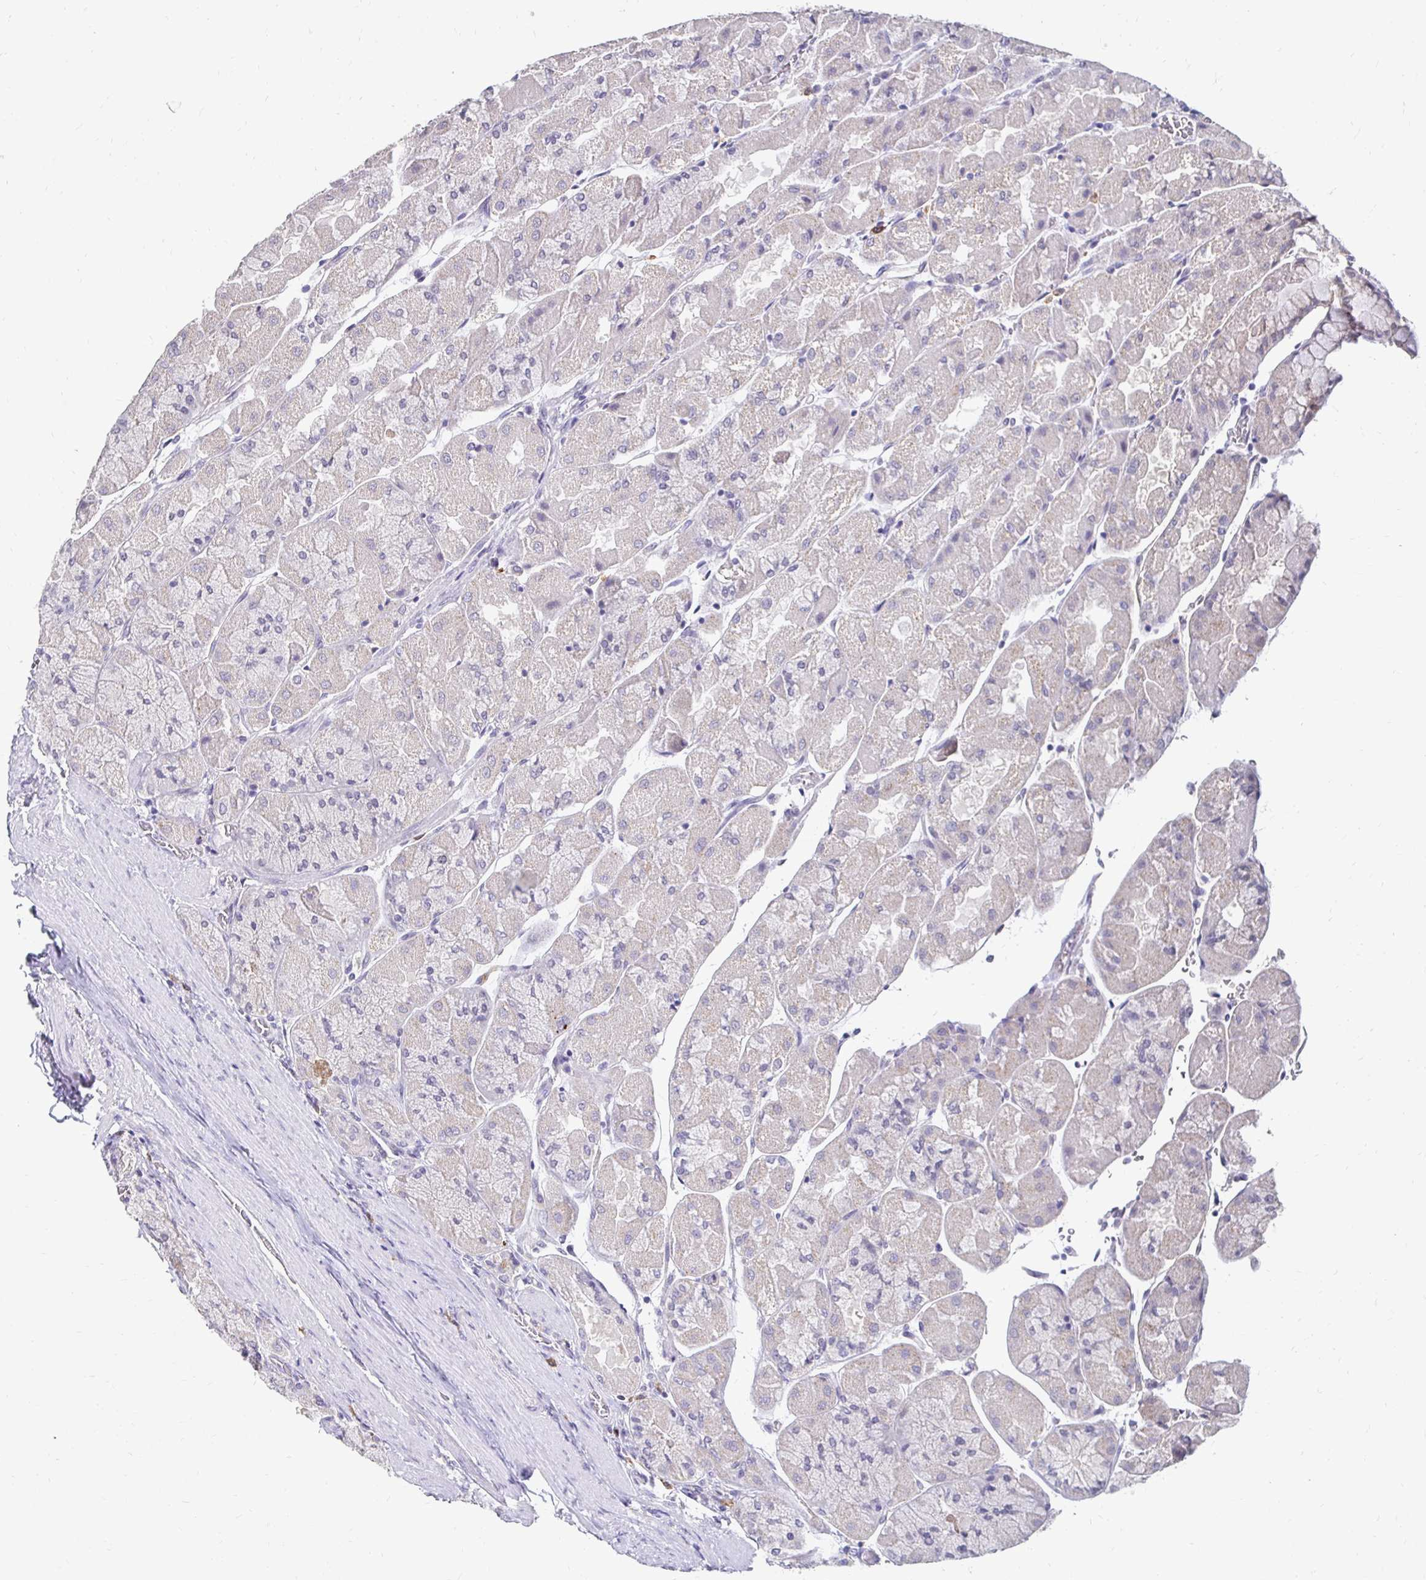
{"staining": {"intensity": "negative", "quantity": "none", "location": "none"}, "tissue": "stomach", "cell_type": "Glandular cells", "image_type": "normal", "snomed": [{"axis": "morphology", "description": "Normal tissue, NOS"}, {"axis": "topography", "description": "Stomach"}], "caption": "Immunohistochemistry of benign stomach demonstrates no positivity in glandular cells. (DAB (3,3'-diaminobenzidine) IHC, high magnification).", "gene": "GK2", "patient": {"sex": "female", "age": 61}}